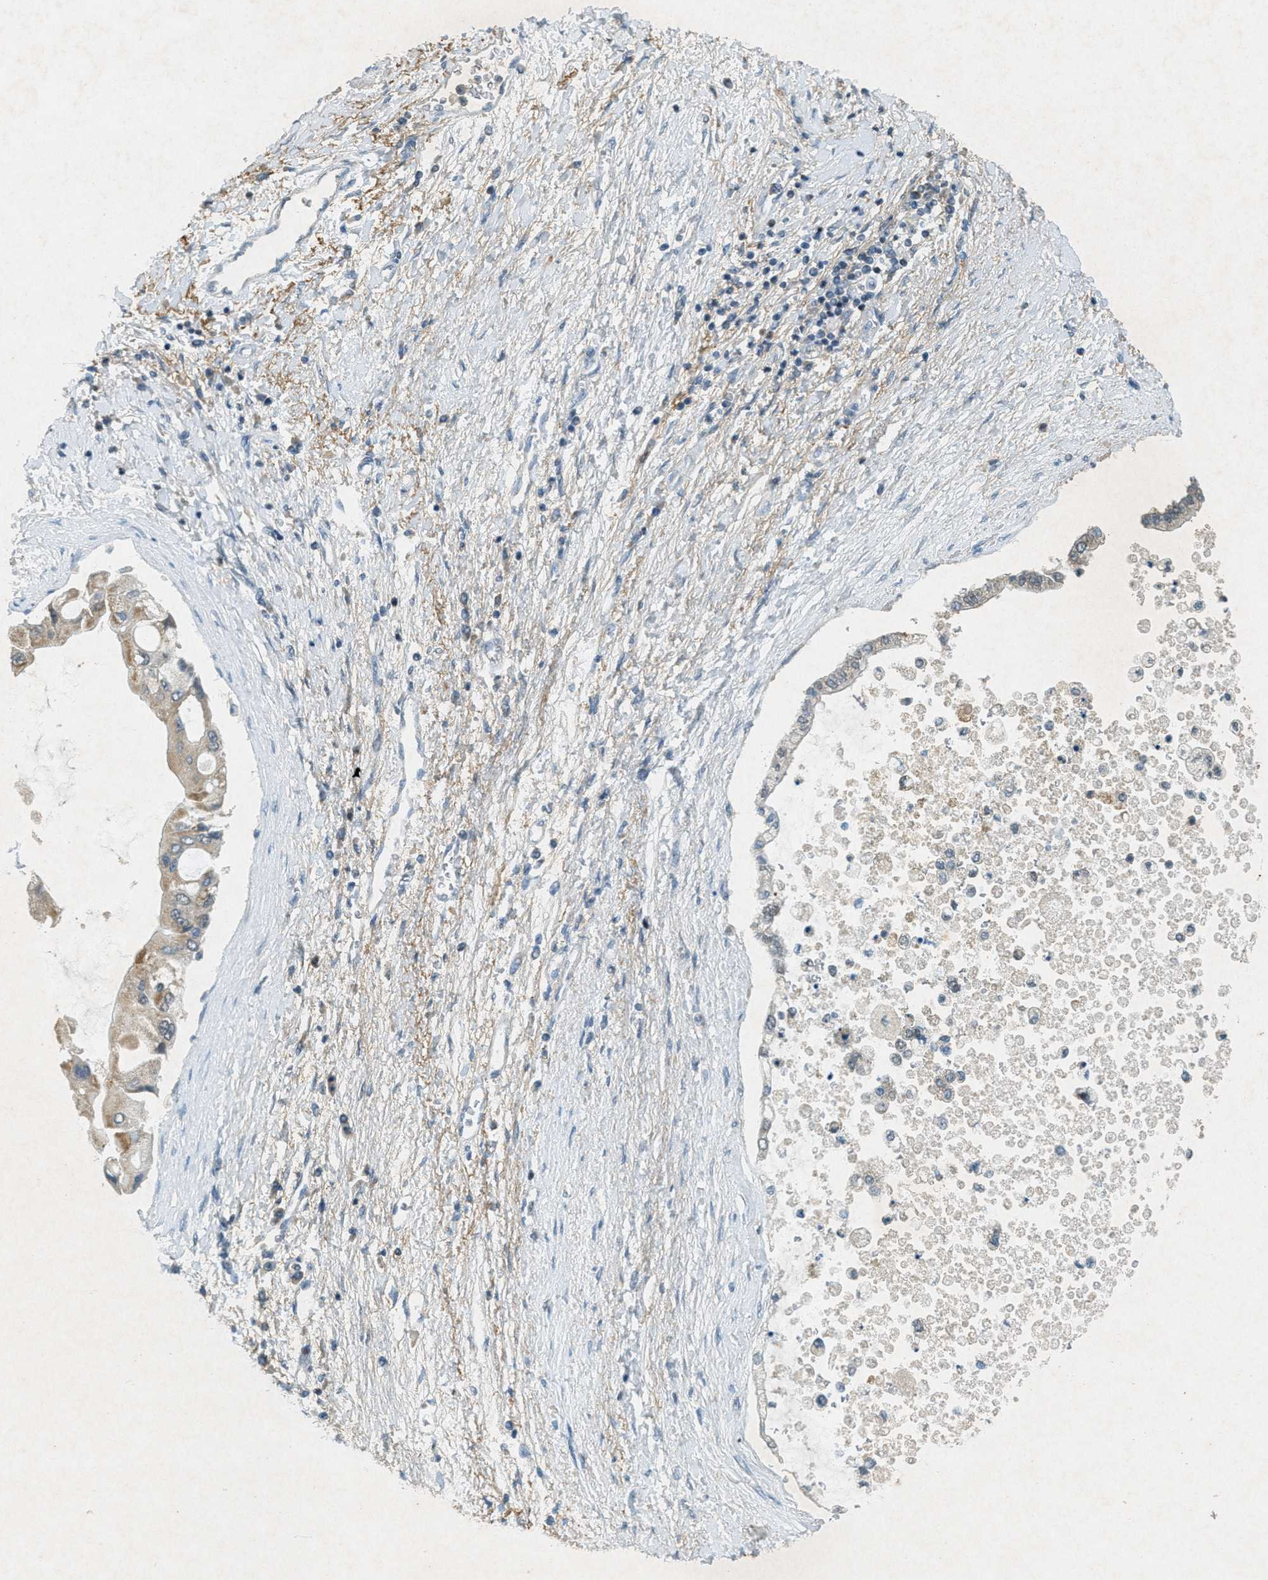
{"staining": {"intensity": "moderate", "quantity": "25%-75%", "location": "cytoplasmic/membranous"}, "tissue": "liver cancer", "cell_type": "Tumor cells", "image_type": "cancer", "snomed": [{"axis": "morphology", "description": "Cholangiocarcinoma"}, {"axis": "topography", "description": "Liver"}], "caption": "Immunohistochemical staining of human cholangiocarcinoma (liver) shows medium levels of moderate cytoplasmic/membranous protein staining in approximately 25%-75% of tumor cells.", "gene": "TCF20", "patient": {"sex": "male", "age": 50}}